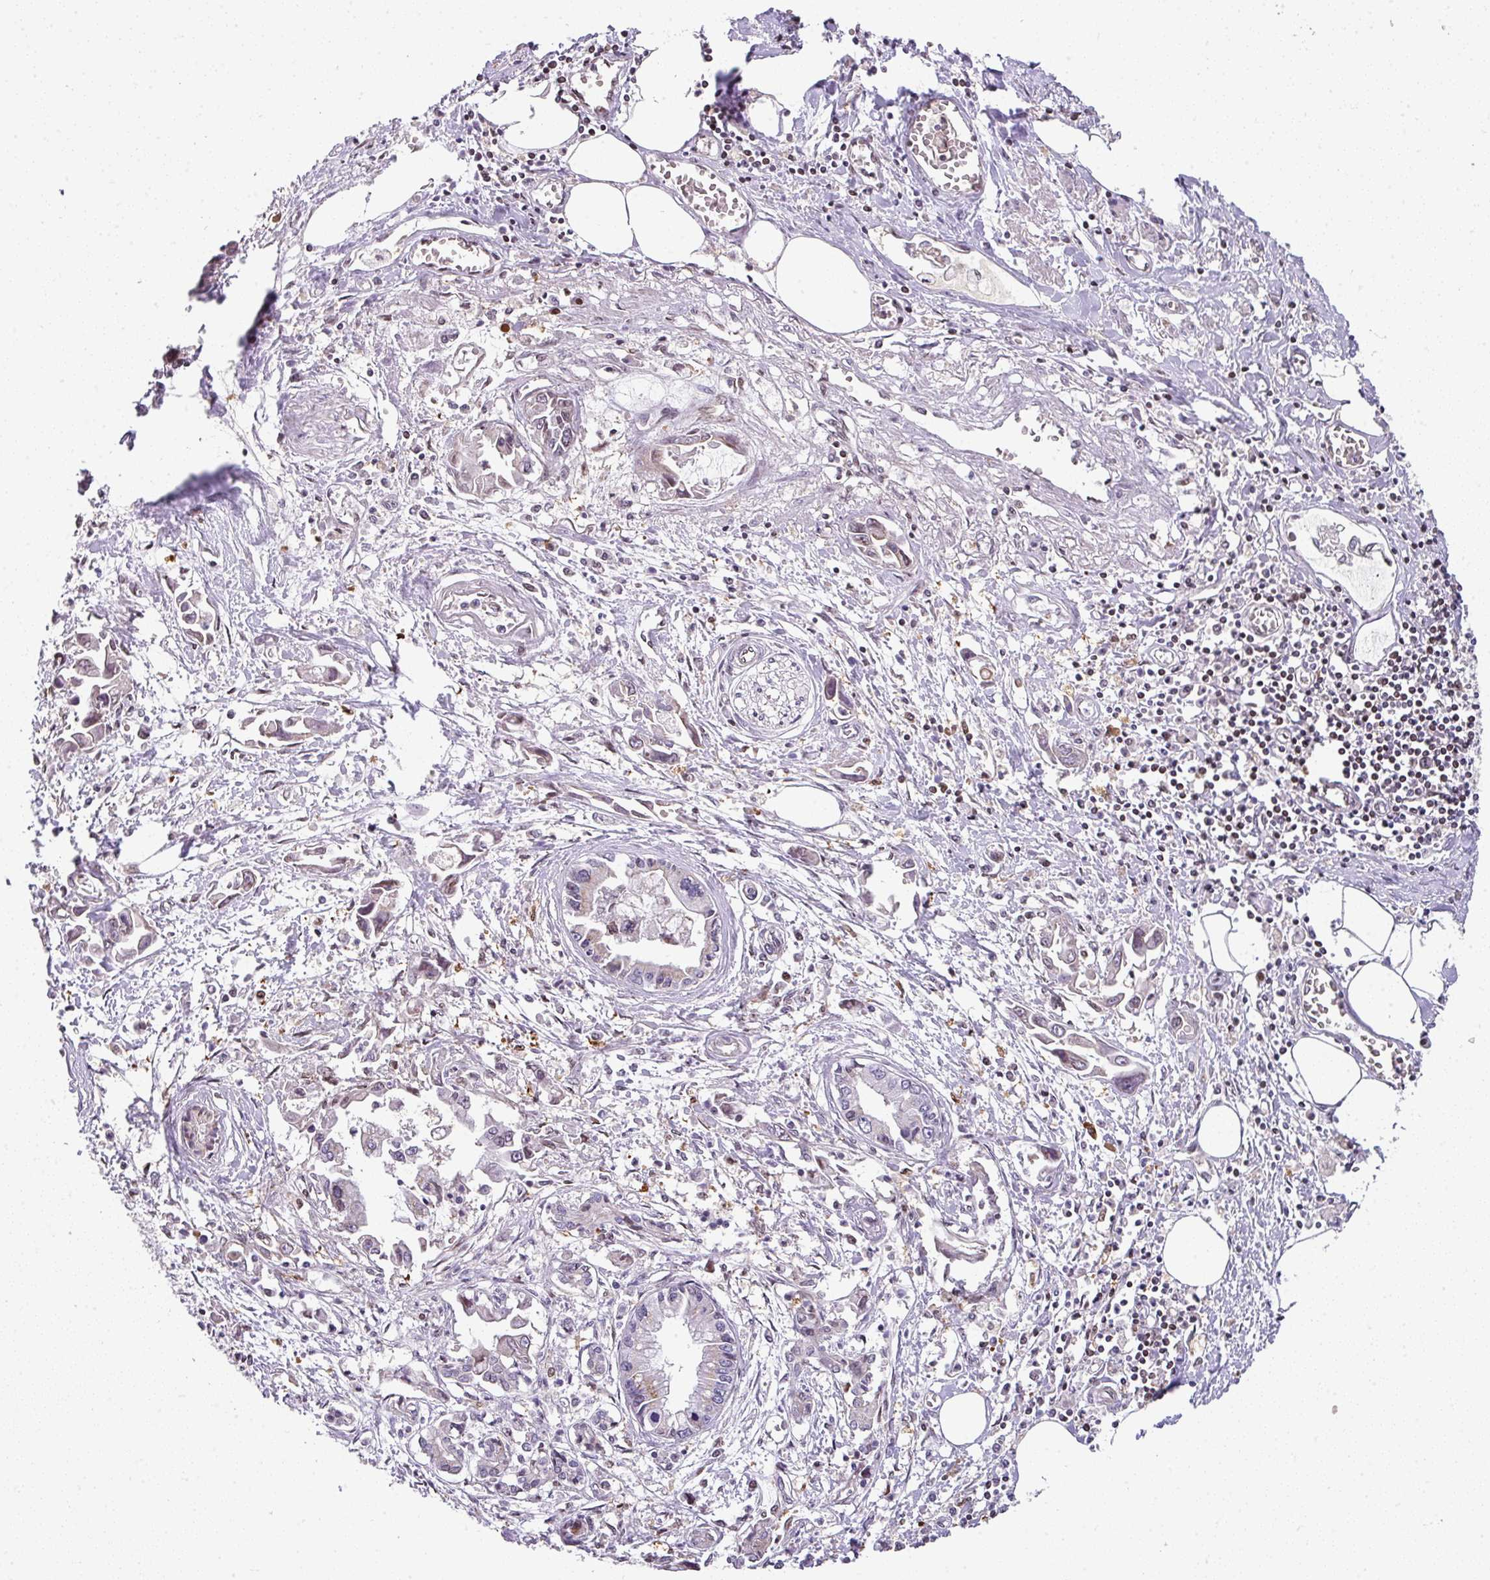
{"staining": {"intensity": "moderate", "quantity": "<25%", "location": "cytoplasmic/membranous,nuclear"}, "tissue": "pancreatic cancer", "cell_type": "Tumor cells", "image_type": "cancer", "snomed": [{"axis": "morphology", "description": "Adenocarcinoma, NOS"}, {"axis": "topography", "description": "Pancreas"}], "caption": "IHC (DAB (3,3'-diaminobenzidine)) staining of pancreatic adenocarcinoma shows moderate cytoplasmic/membranous and nuclear protein expression in approximately <25% of tumor cells. (Stains: DAB in brown, nuclei in blue, Microscopy: brightfield microscopy at high magnification).", "gene": "PLK1", "patient": {"sex": "male", "age": 84}}